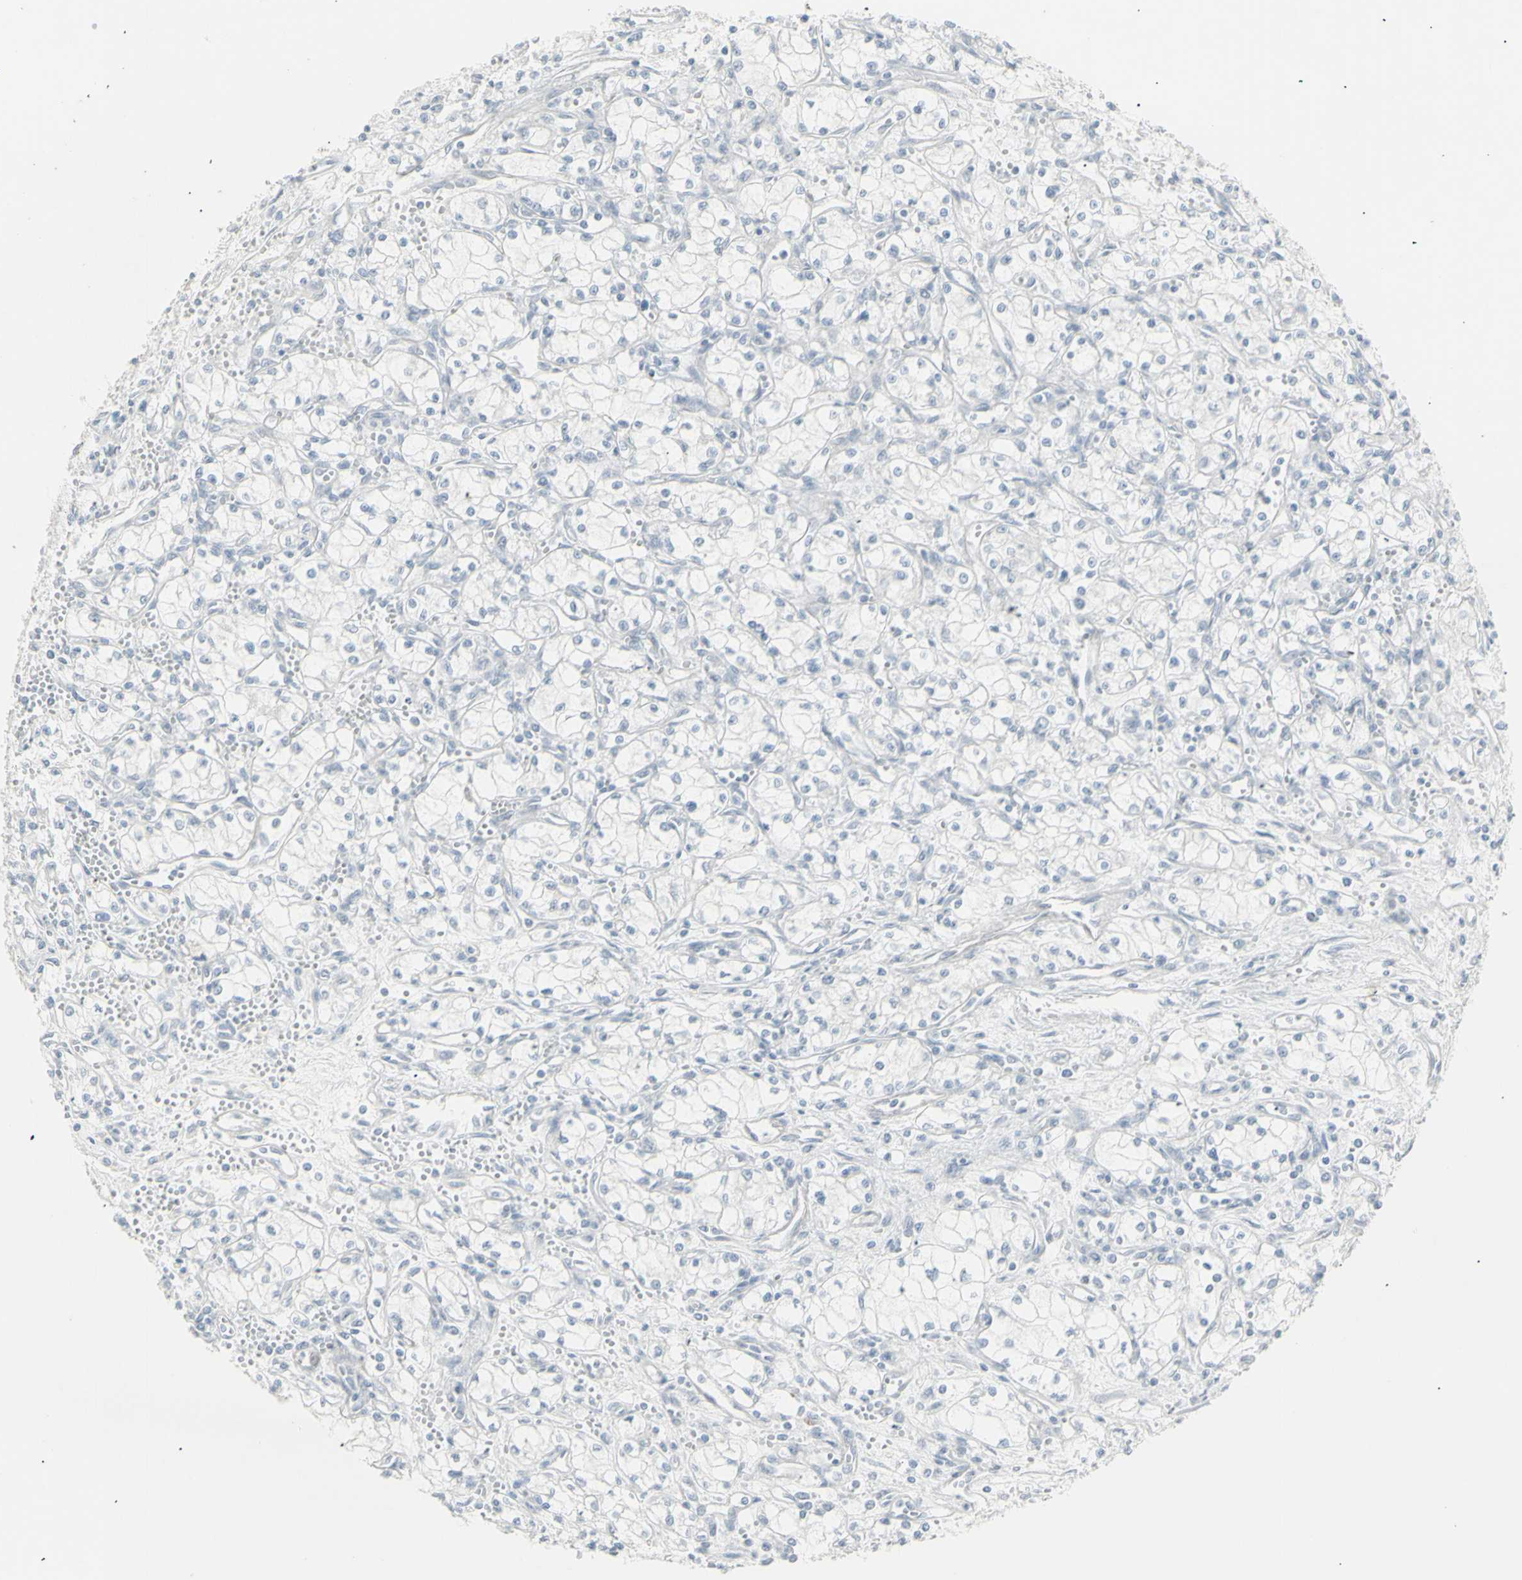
{"staining": {"intensity": "negative", "quantity": "none", "location": "none"}, "tissue": "renal cancer", "cell_type": "Tumor cells", "image_type": "cancer", "snomed": [{"axis": "morphology", "description": "Normal tissue, NOS"}, {"axis": "morphology", "description": "Adenocarcinoma, NOS"}, {"axis": "topography", "description": "Kidney"}], "caption": "Photomicrograph shows no protein positivity in tumor cells of renal cancer tissue. (DAB IHC with hematoxylin counter stain).", "gene": "YBX2", "patient": {"sex": "male", "age": 59}}